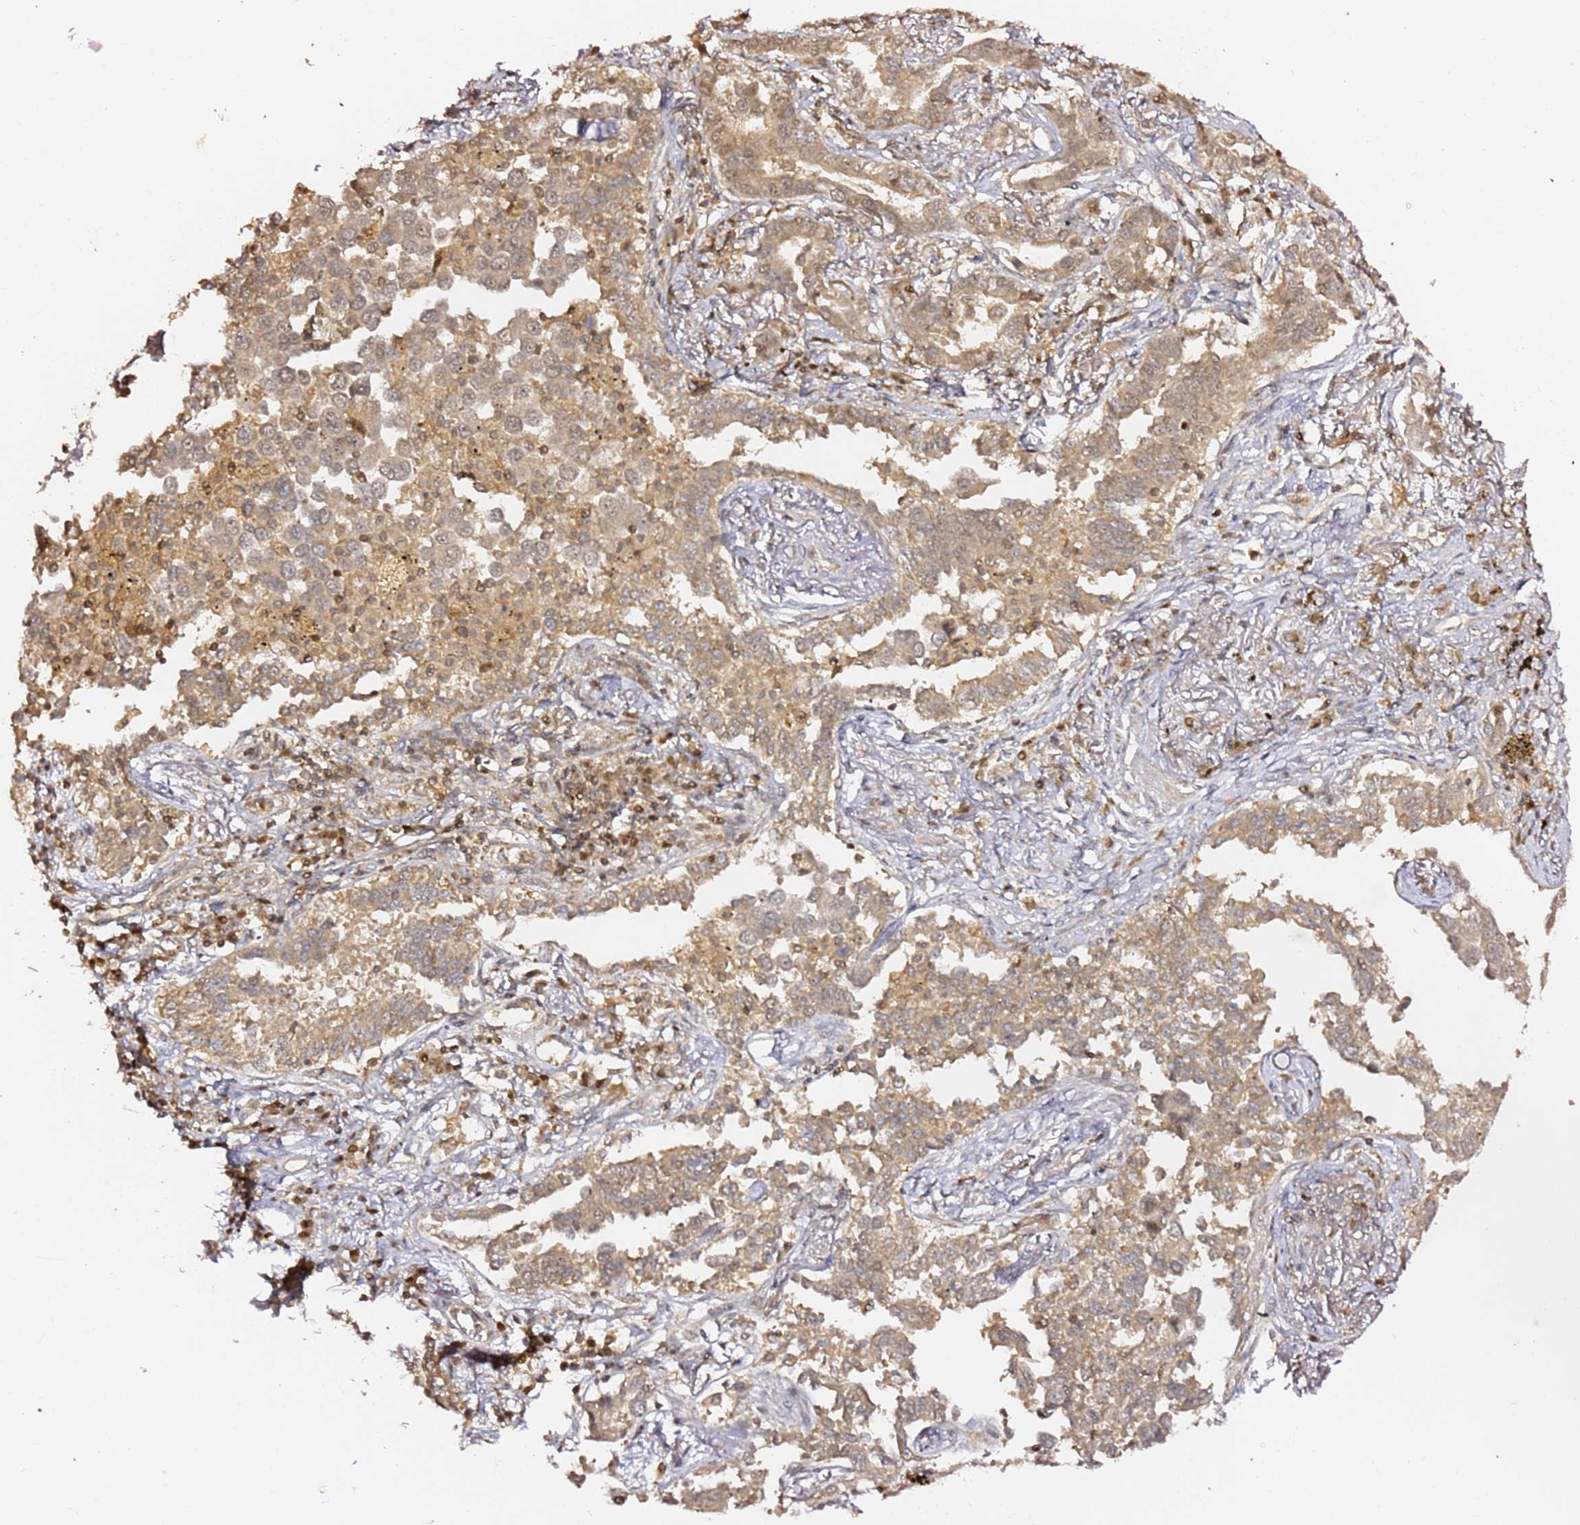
{"staining": {"intensity": "moderate", "quantity": ">75%", "location": "cytoplasmic/membranous"}, "tissue": "lung cancer", "cell_type": "Tumor cells", "image_type": "cancer", "snomed": [{"axis": "morphology", "description": "Adenocarcinoma, NOS"}, {"axis": "topography", "description": "Lung"}], "caption": "This is a histology image of immunohistochemistry (IHC) staining of adenocarcinoma (lung), which shows moderate expression in the cytoplasmic/membranous of tumor cells.", "gene": "OR5V1", "patient": {"sex": "male", "age": 67}}